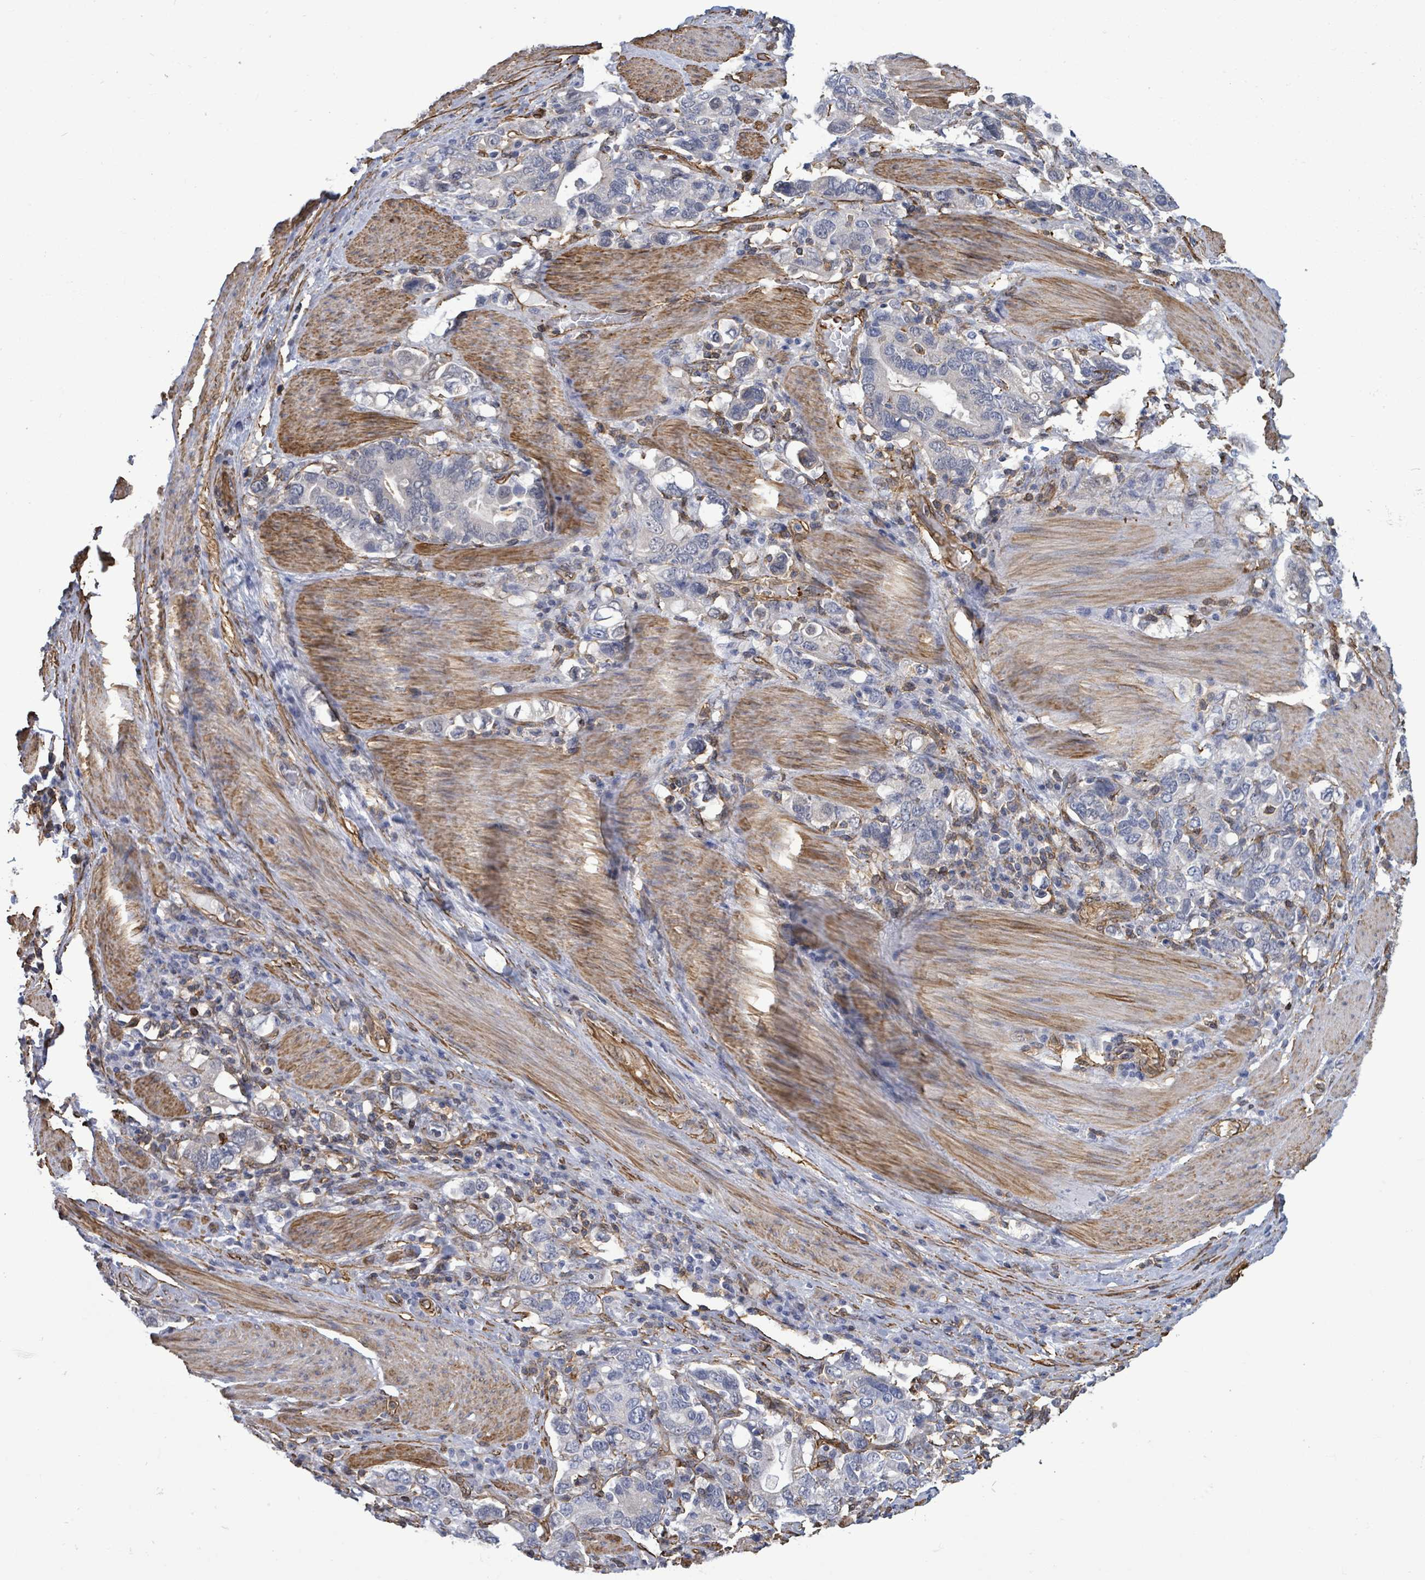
{"staining": {"intensity": "negative", "quantity": "none", "location": "none"}, "tissue": "stomach cancer", "cell_type": "Tumor cells", "image_type": "cancer", "snomed": [{"axis": "morphology", "description": "Adenocarcinoma, NOS"}, {"axis": "topography", "description": "Stomach, upper"}, {"axis": "topography", "description": "Stomach"}], "caption": "A high-resolution micrograph shows immunohistochemistry staining of adenocarcinoma (stomach), which displays no significant expression in tumor cells.", "gene": "PRKRIP1", "patient": {"sex": "male", "age": 62}}